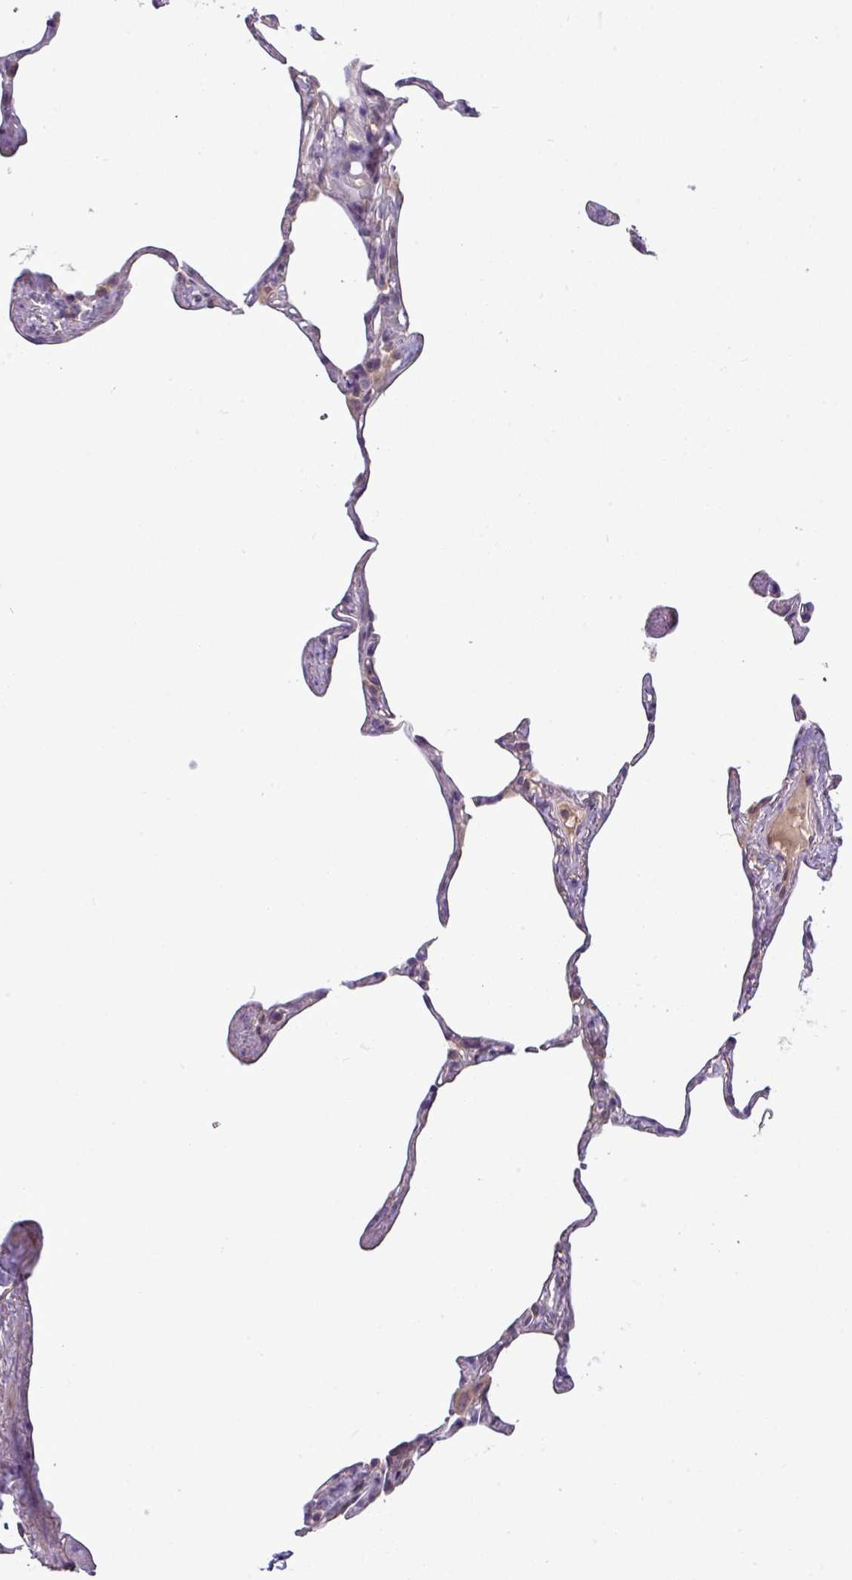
{"staining": {"intensity": "weak", "quantity": "<25%", "location": "cytoplasmic/membranous"}, "tissue": "lung", "cell_type": "Alveolar cells", "image_type": "normal", "snomed": [{"axis": "morphology", "description": "Normal tissue, NOS"}, {"axis": "topography", "description": "Lung"}], "caption": "DAB immunohistochemical staining of unremarkable lung displays no significant staining in alveolar cells.", "gene": "TMEM62", "patient": {"sex": "male", "age": 65}}